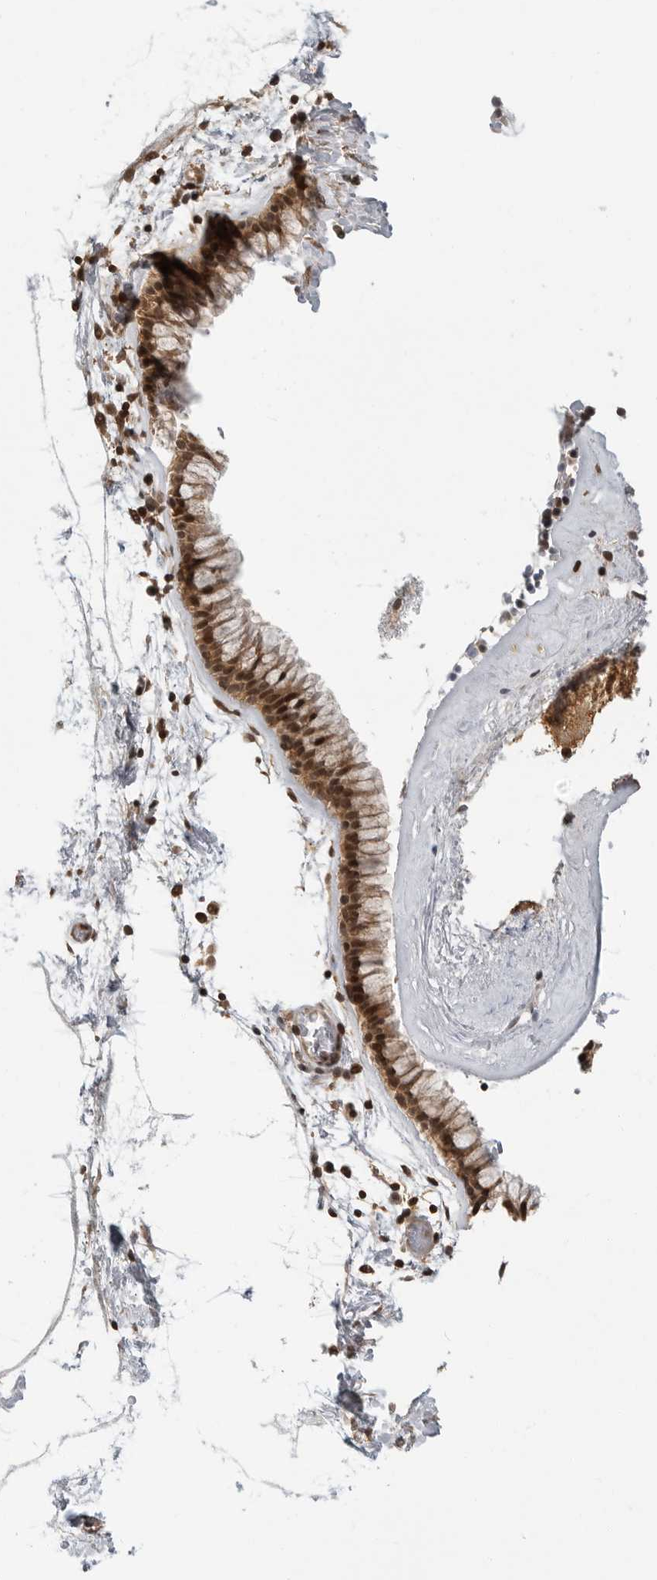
{"staining": {"intensity": "strong", "quantity": ">75%", "location": "cytoplasmic/membranous,nuclear"}, "tissue": "nasopharynx", "cell_type": "Respiratory epithelial cells", "image_type": "normal", "snomed": [{"axis": "morphology", "description": "Normal tissue, NOS"}, {"axis": "morphology", "description": "Inflammation, NOS"}, {"axis": "topography", "description": "Nasopharynx"}], "caption": "A micrograph of nasopharynx stained for a protein reveals strong cytoplasmic/membranous,nuclear brown staining in respiratory epithelial cells. The protein is shown in brown color, while the nuclei are stained blue.", "gene": "SZRD1", "patient": {"sex": "male", "age": 48}}